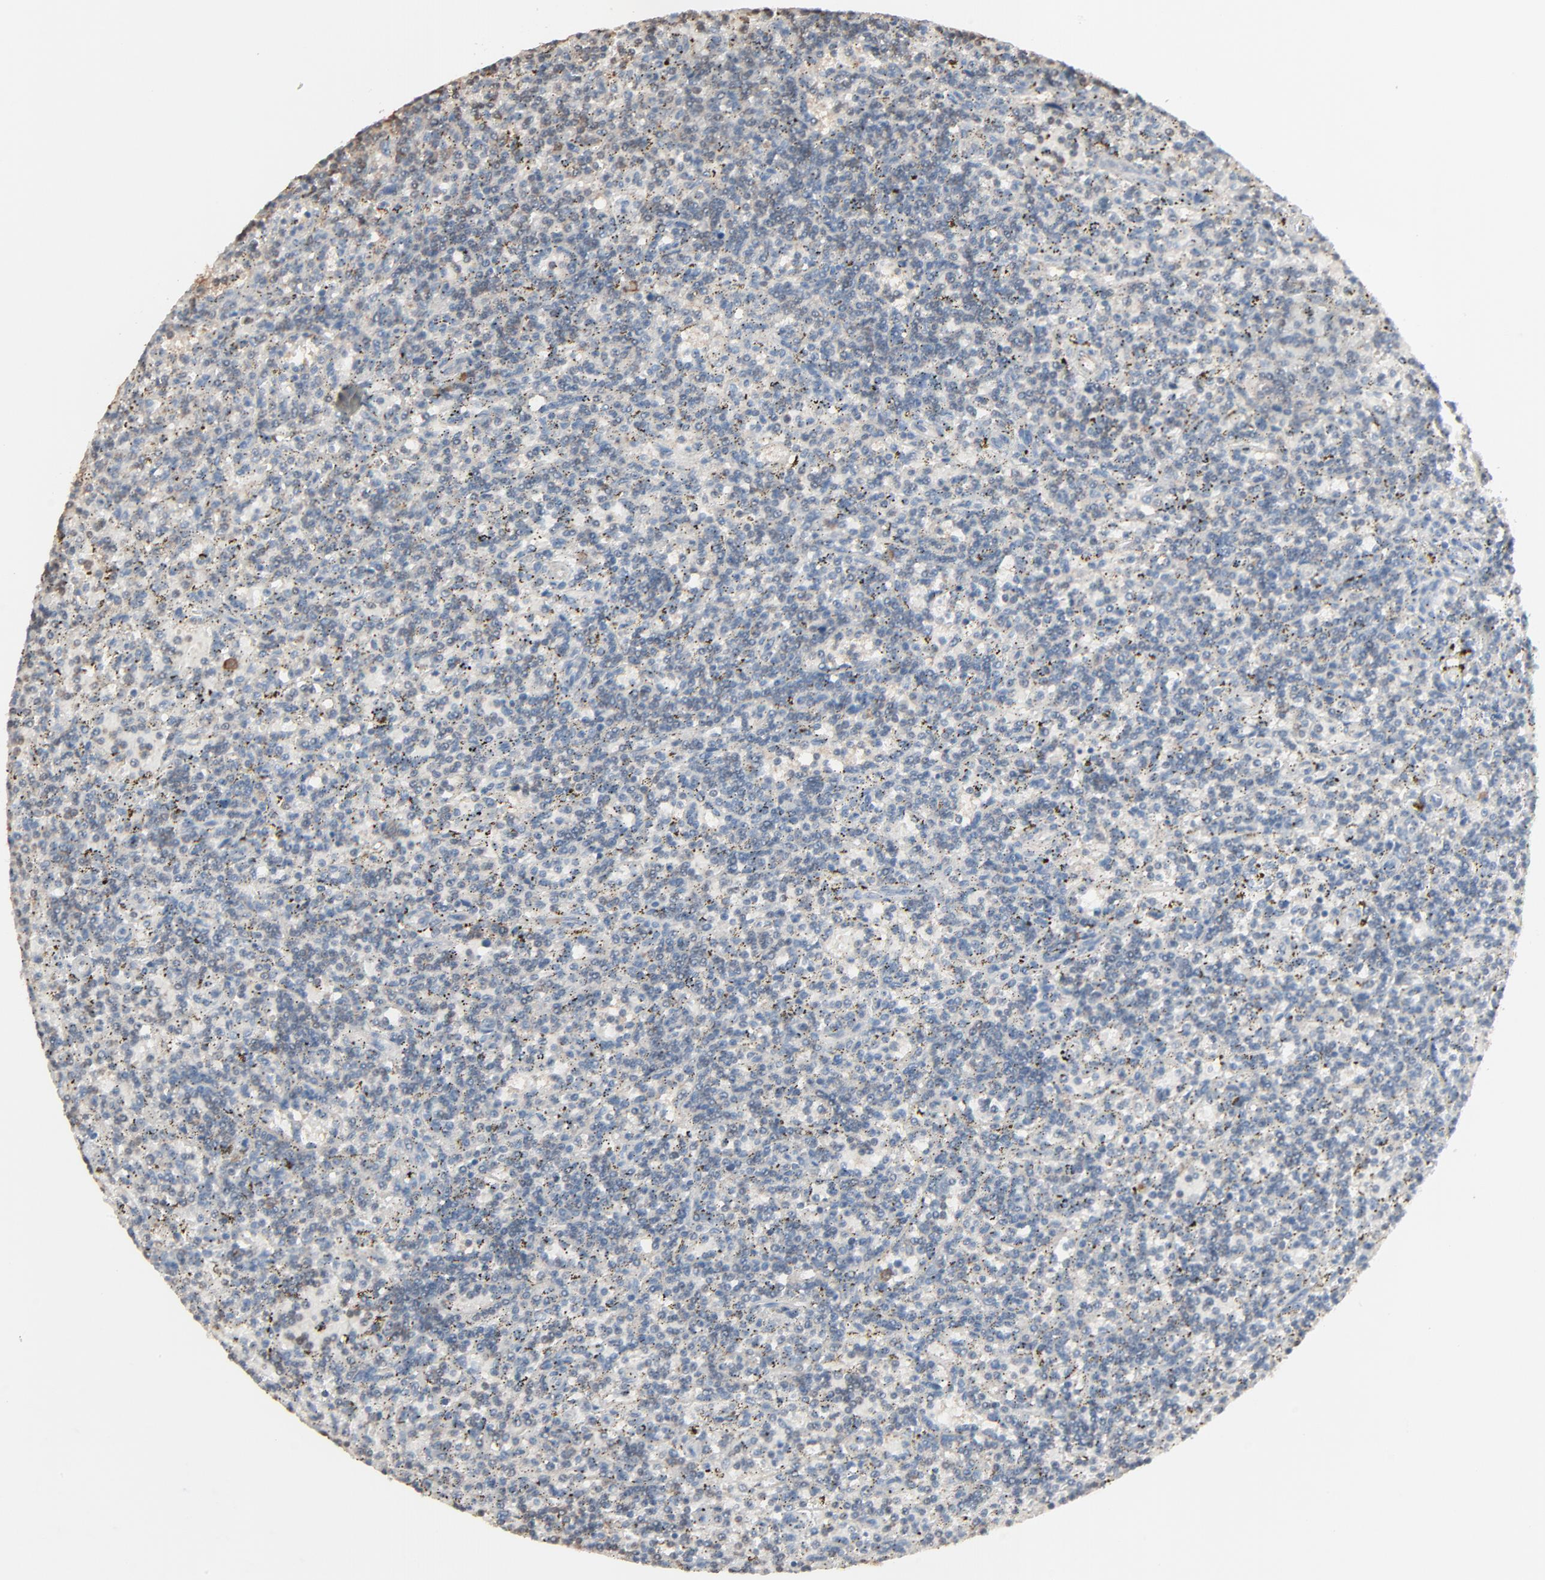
{"staining": {"intensity": "negative", "quantity": "none", "location": "none"}, "tissue": "lymphoma", "cell_type": "Tumor cells", "image_type": "cancer", "snomed": [{"axis": "morphology", "description": "Malignant lymphoma, non-Hodgkin's type, Low grade"}, {"axis": "topography", "description": "Spleen"}], "caption": "This histopathology image is of lymphoma stained with immunohistochemistry to label a protein in brown with the nuclei are counter-stained blue. There is no expression in tumor cells. The staining is performed using DAB (3,3'-diaminobenzidine) brown chromogen with nuclei counter-stained in using hematoxylin.", "gene": "CCT5", "patient": {"sex": "male", "age": 73}}